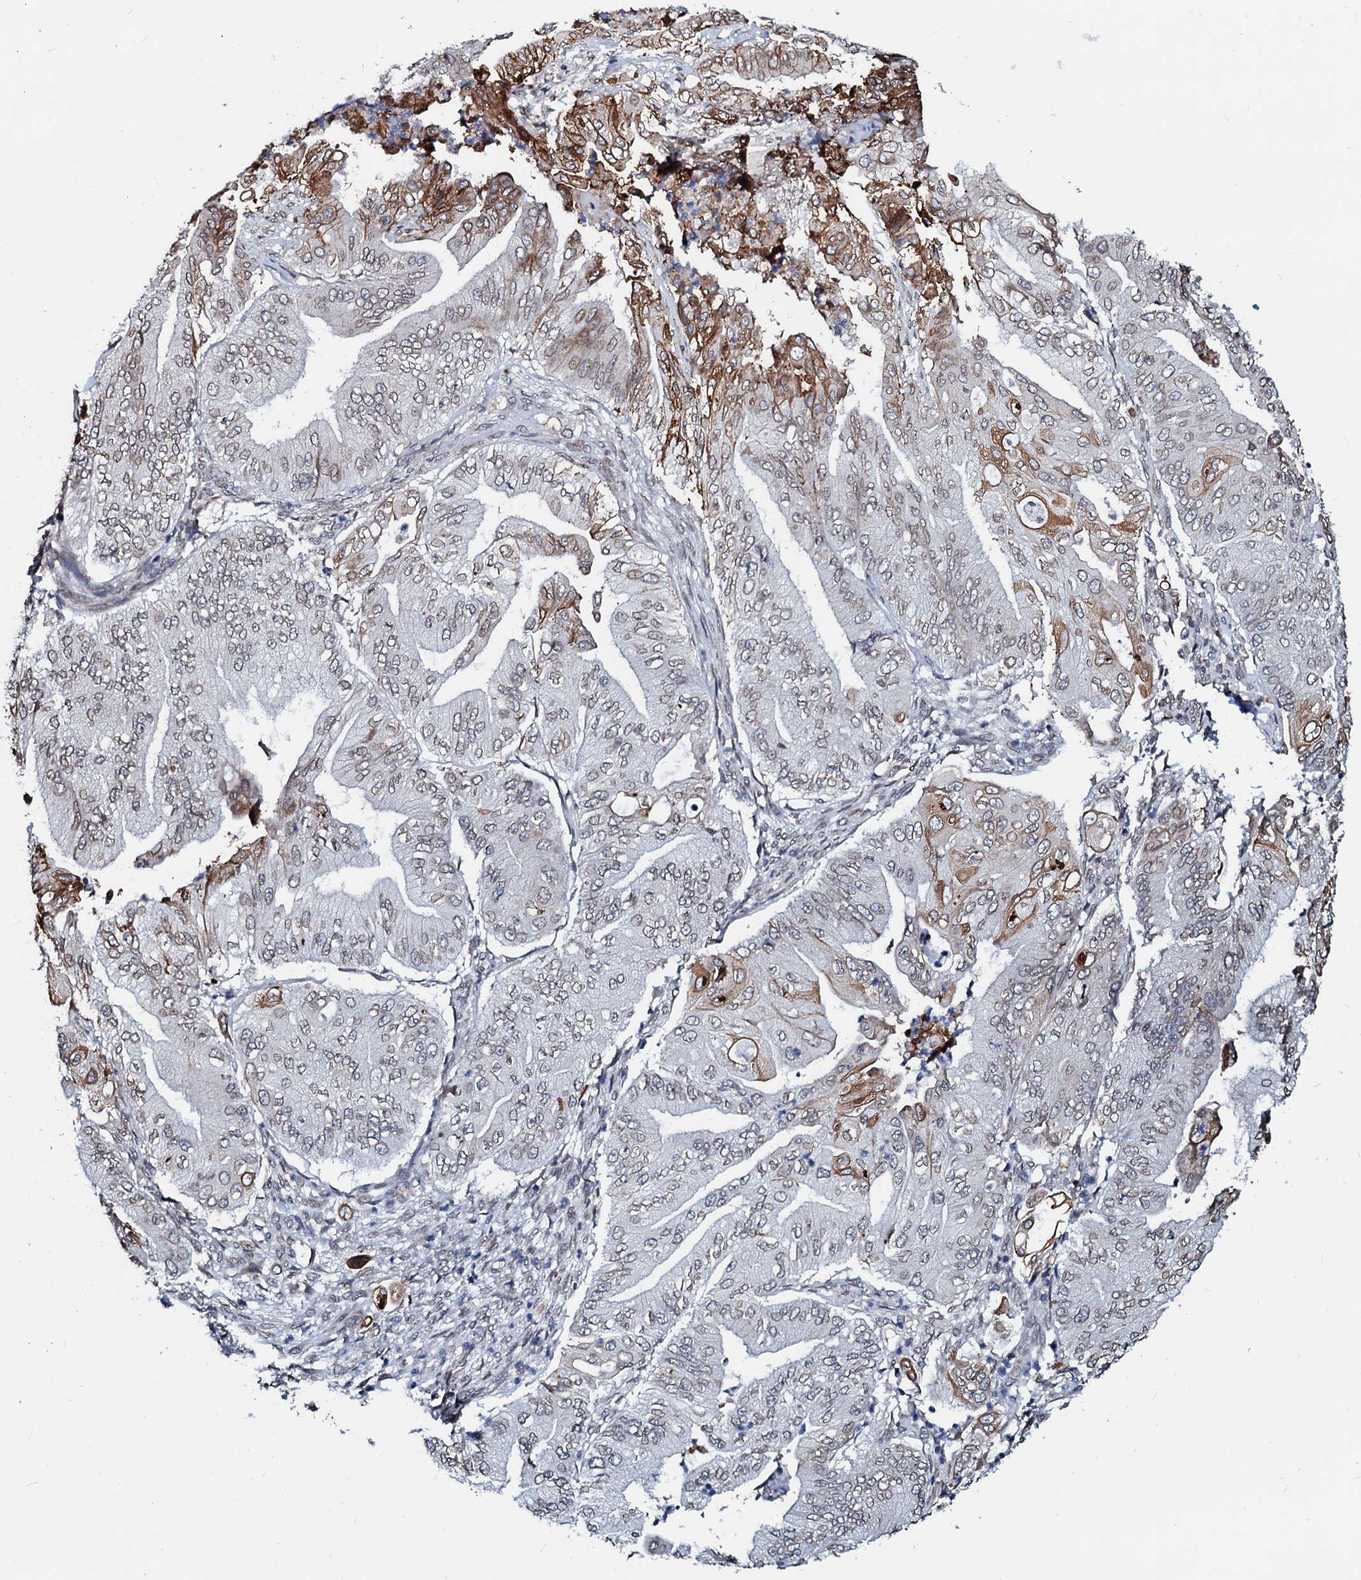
{"staining": {"intensity": "moderate", "quantity": "<25%", "location": "cytoplasmic/membranous"}, "tissue": "pancreatic cancer", "cell_type": "Tumor cells", "image_type": "cancer", "snomed": [{"axis": "morphology", "description": "Adenocarcinoma, NOS"}, {"axis": "topography", "description": "Pancreas"}], "caption": "Protein analysis of pancreatic adenocarcinoma tissue displays moderate cytoplasmic/membranous expression in approximately <25% of tumor cells.", "gene": "NRP2", "patient": {"sex": "female", "age": 77}}